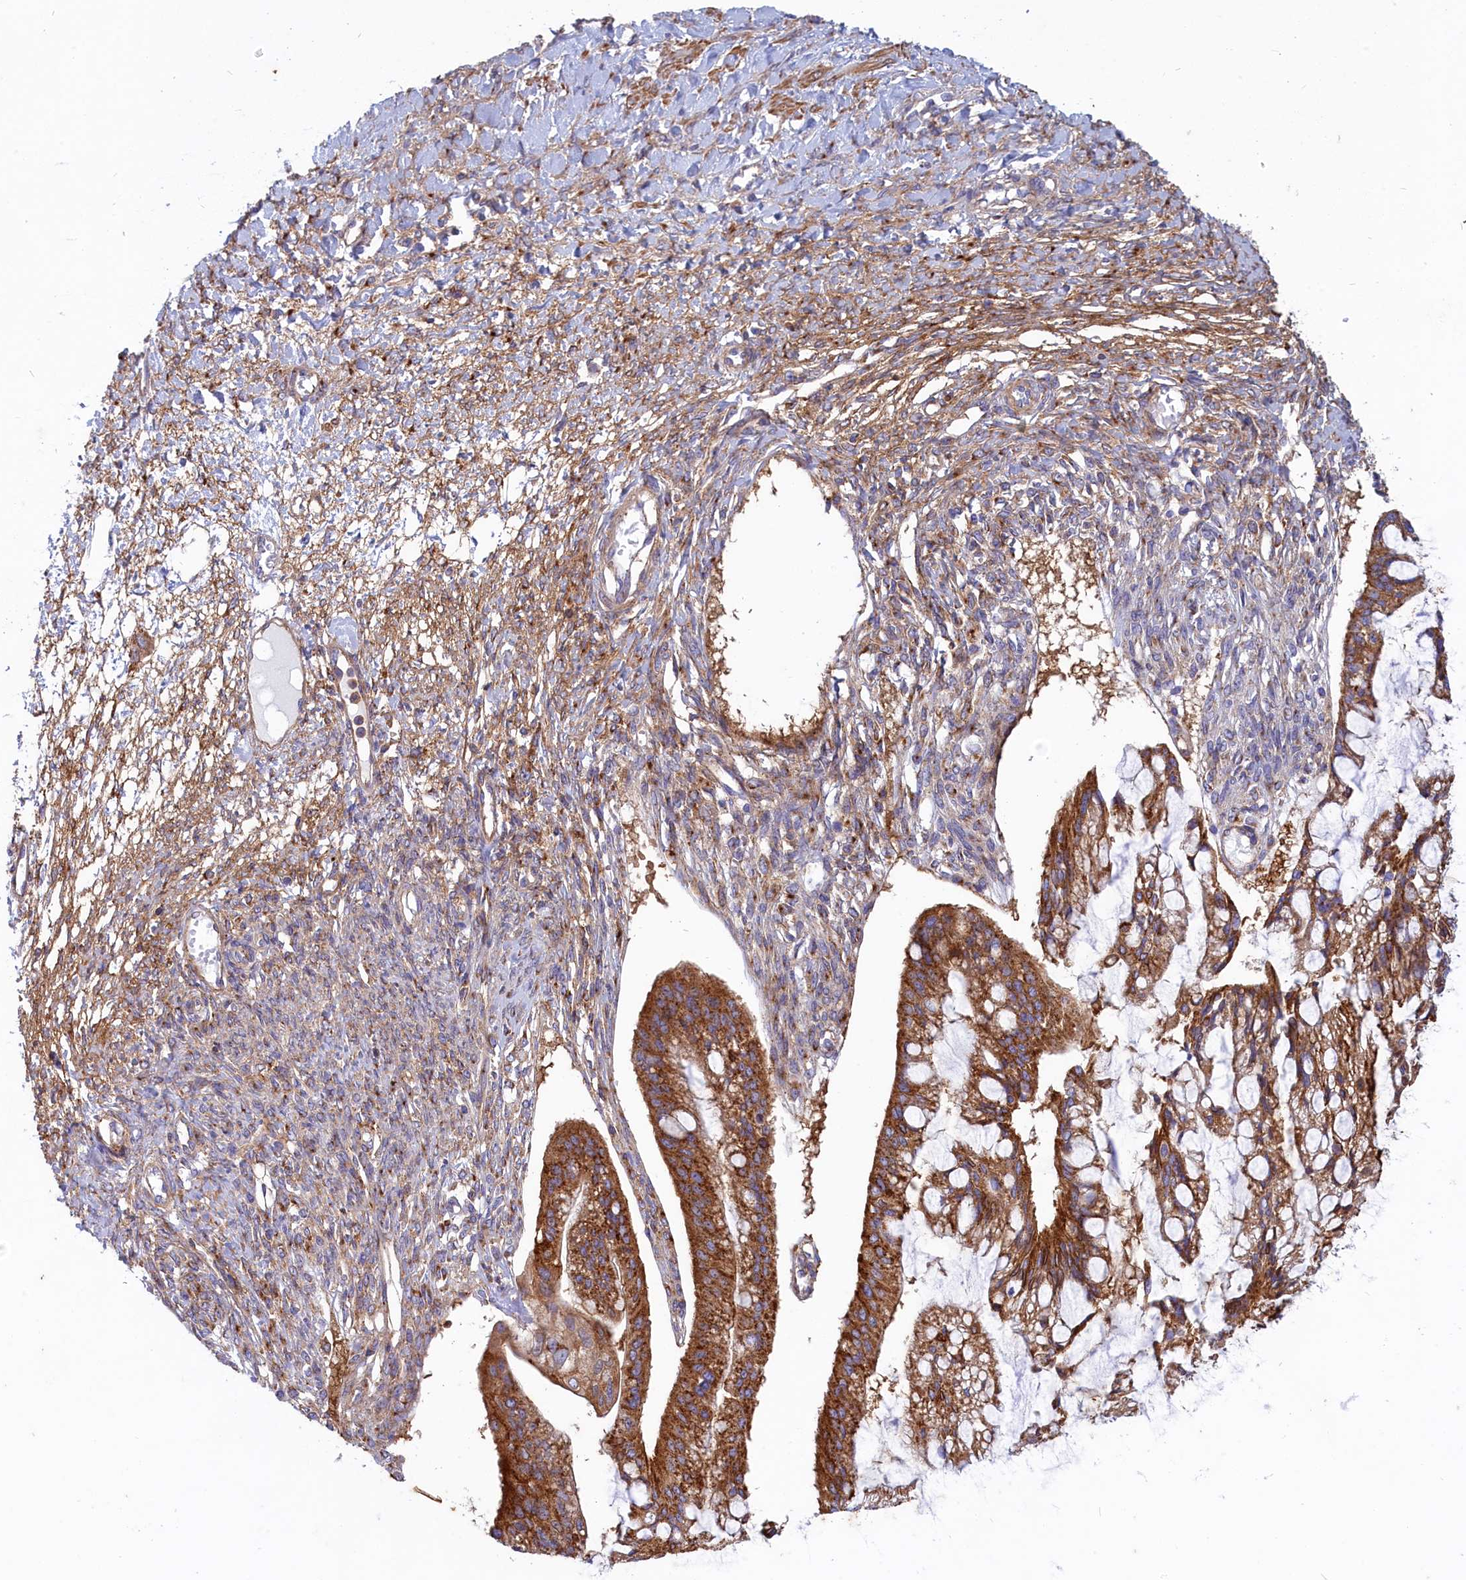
{"staining": {"intensity": "strong", "quantity": ">75%", "location": "cytoplasmic/membranous"}, "tissue": "ovarian cancer", "cell_type": "Tumor cells", "image_type": "cancer", "snomed": [{"axis": "morphology", "description": "Cystadenocarcinoma, mucinous, NOS"}, {"axis": "topography", "description": "Ovary"}], "caption": "Immunohistochemical staining of mucinous cystadenocarcinoma (ovarian) reveals high levels of strong cytoplasmic/membranous expression in about >75% of tumor cells. (DAB = brown stain, brightfield microscopy at high magnification).", "gene": "SCAMP4", "patient": {"sex": "female", "age": 73}}